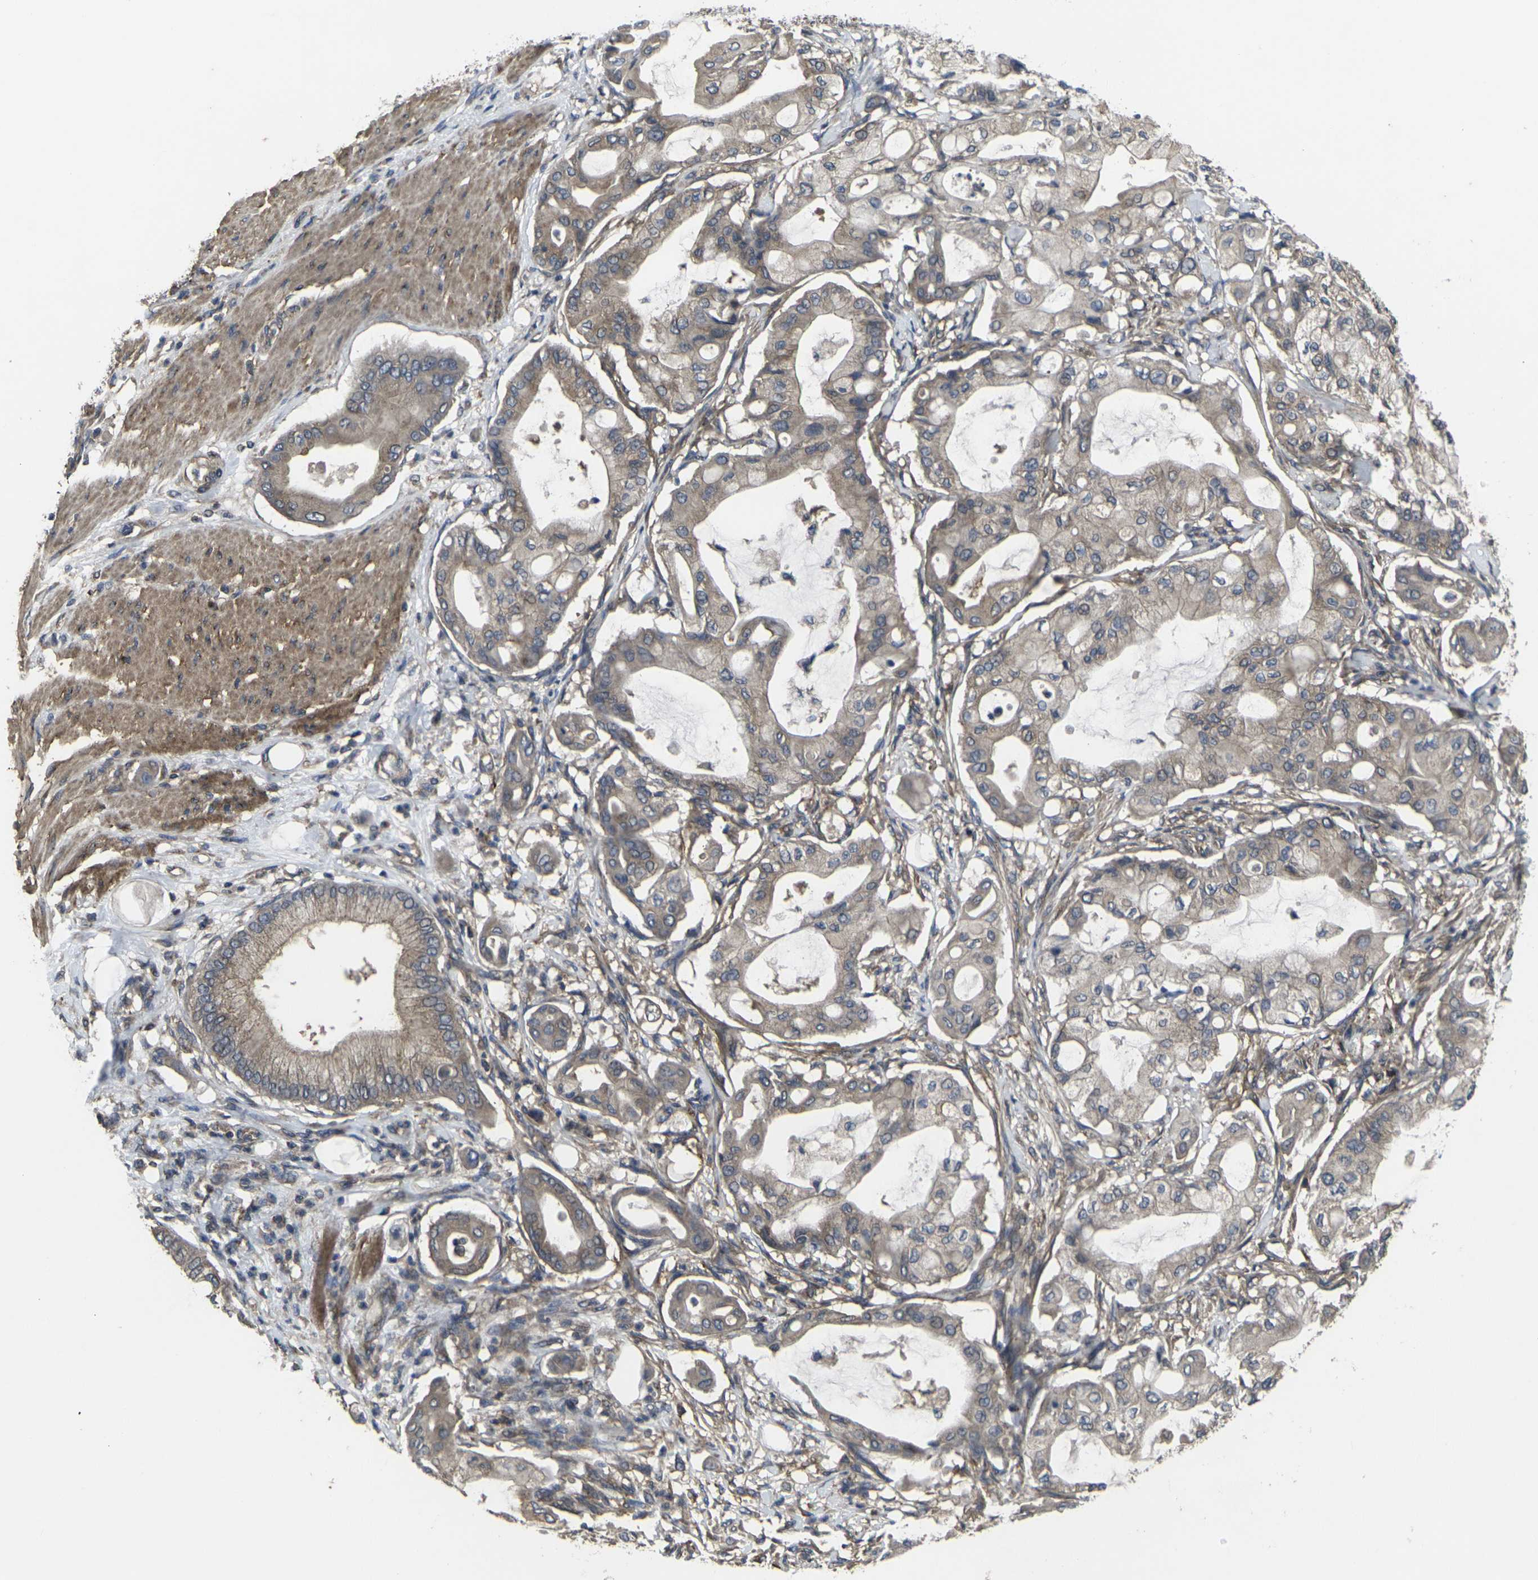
{"staining": {"intensity": "moderate", "quantity": ">75%", "location": "cytoplasmic/membranous"}, "tissue": "pancreatic cancer", "cell_type": "Tumor cells", "image_type": "cancer", "snomed": [{"axis": "morphology", "description": "Adenocarcinoma, NOS"}, {"axis": "morphology", "description": "Adenocarcinoma, metastatic, NOS"}, {"axis": "topography", "description": "Lymph node"}, {"axis": "topography", "description": "Pancreas"}, {"axis": "topography", "description": "Duodenum"}], "caption": "Adenocarcinoma (pancreatic) was stained to show a protein in brown. There is medium levels of moderate cytoplasmic/membranous positivity in about >75% of tumor cells.", "gene": "PRKACB", "patient": {"sex": "female", "age": 64}}